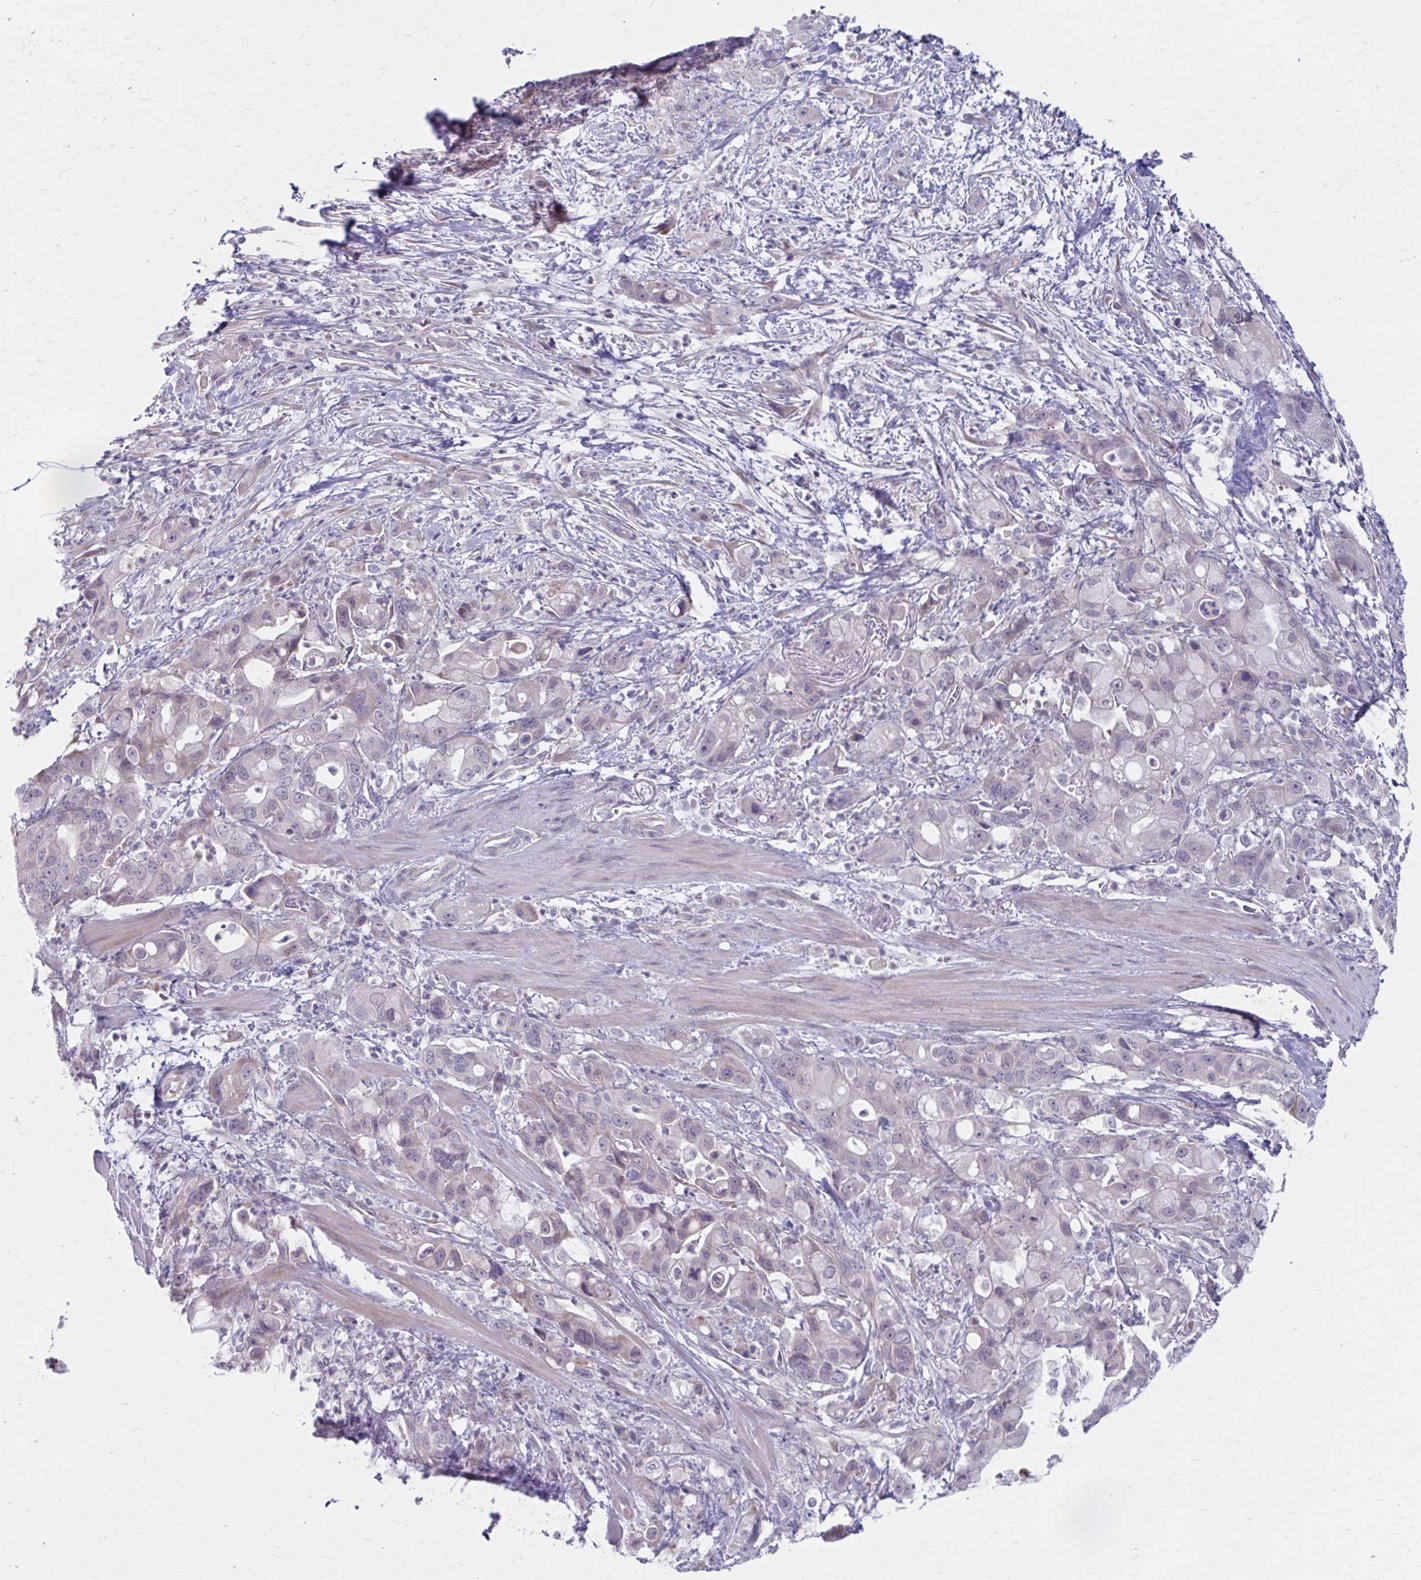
{"staining": {"intensity": "moderate", "quantity": "25%-75%", "location": "cytoplasmic/membranous"}, "tissue": "pancreatic cancer", "cell_type": "Tumor cells", "image_type": "cancer", "snomed": [{"axis": "morphology", "description": "Adenocarcinoma, NOS"}, {"axis": "topography", "description": "Pancreas"}], "caption": "This is an image of immunohistochemistry staining of adenocarcinoma (pancreatic), which shows moderate positivity in the cytoplasmic/membranous of tumor cells.", "gene": "CHST3", "patient": {"sex": "male", "age": 68}}